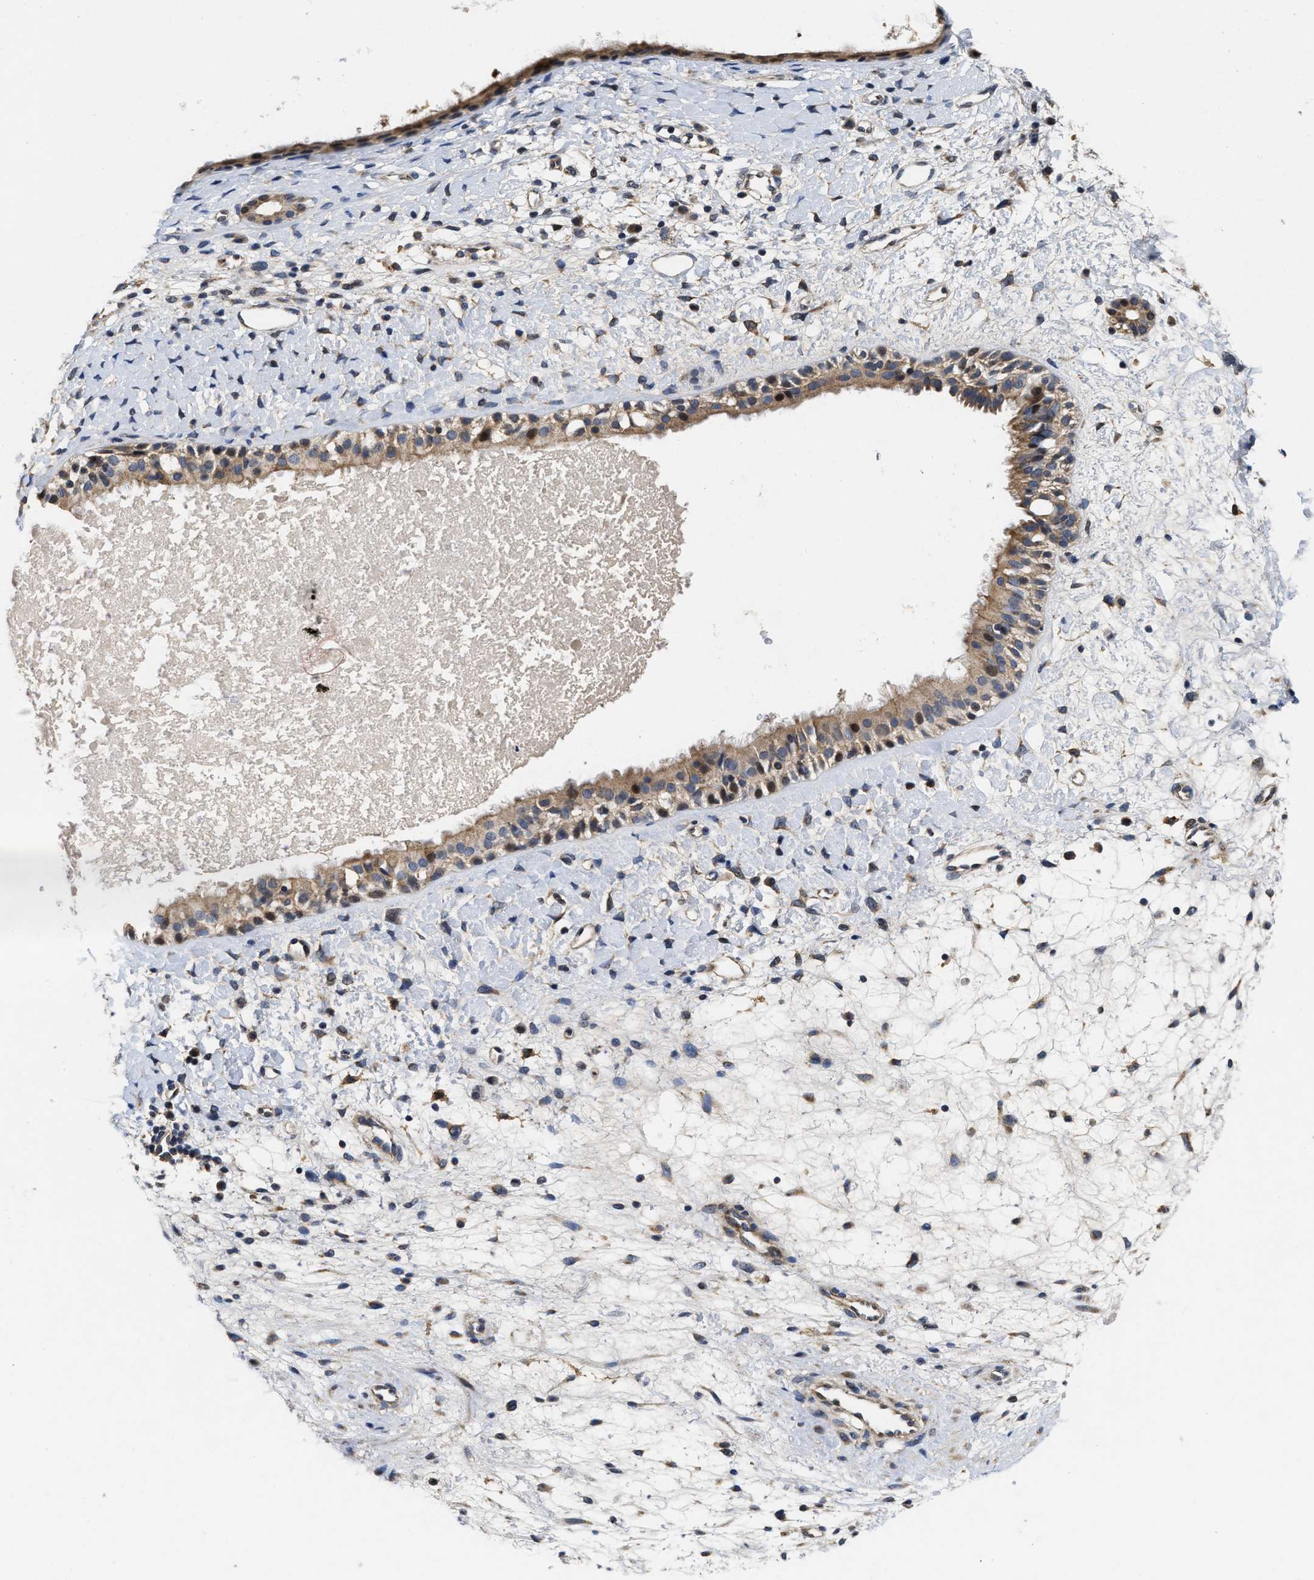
{"staining": {"intensity": "moderate", "quantity": ">75%", "location": "cytoplasmic/membranous"}, "tissue": "nasopharynx", "cell_type": "Respiratory epithelial cells", "image_type": "normal", "snomed": [{"axis": "morphology", "description": "Normal tissue, NOS"}, {"axis": "topography", "description": "Nasopharynx"}], "caption": "Benign nasopharynx demonstrates moderate cytoplasmic/membranous positivity in approximately >75% of respiratory epithelial cells Nuclei are stained in blue..", "gene": "SCYL2", "patient": {"sex": "male", "age": 22}}